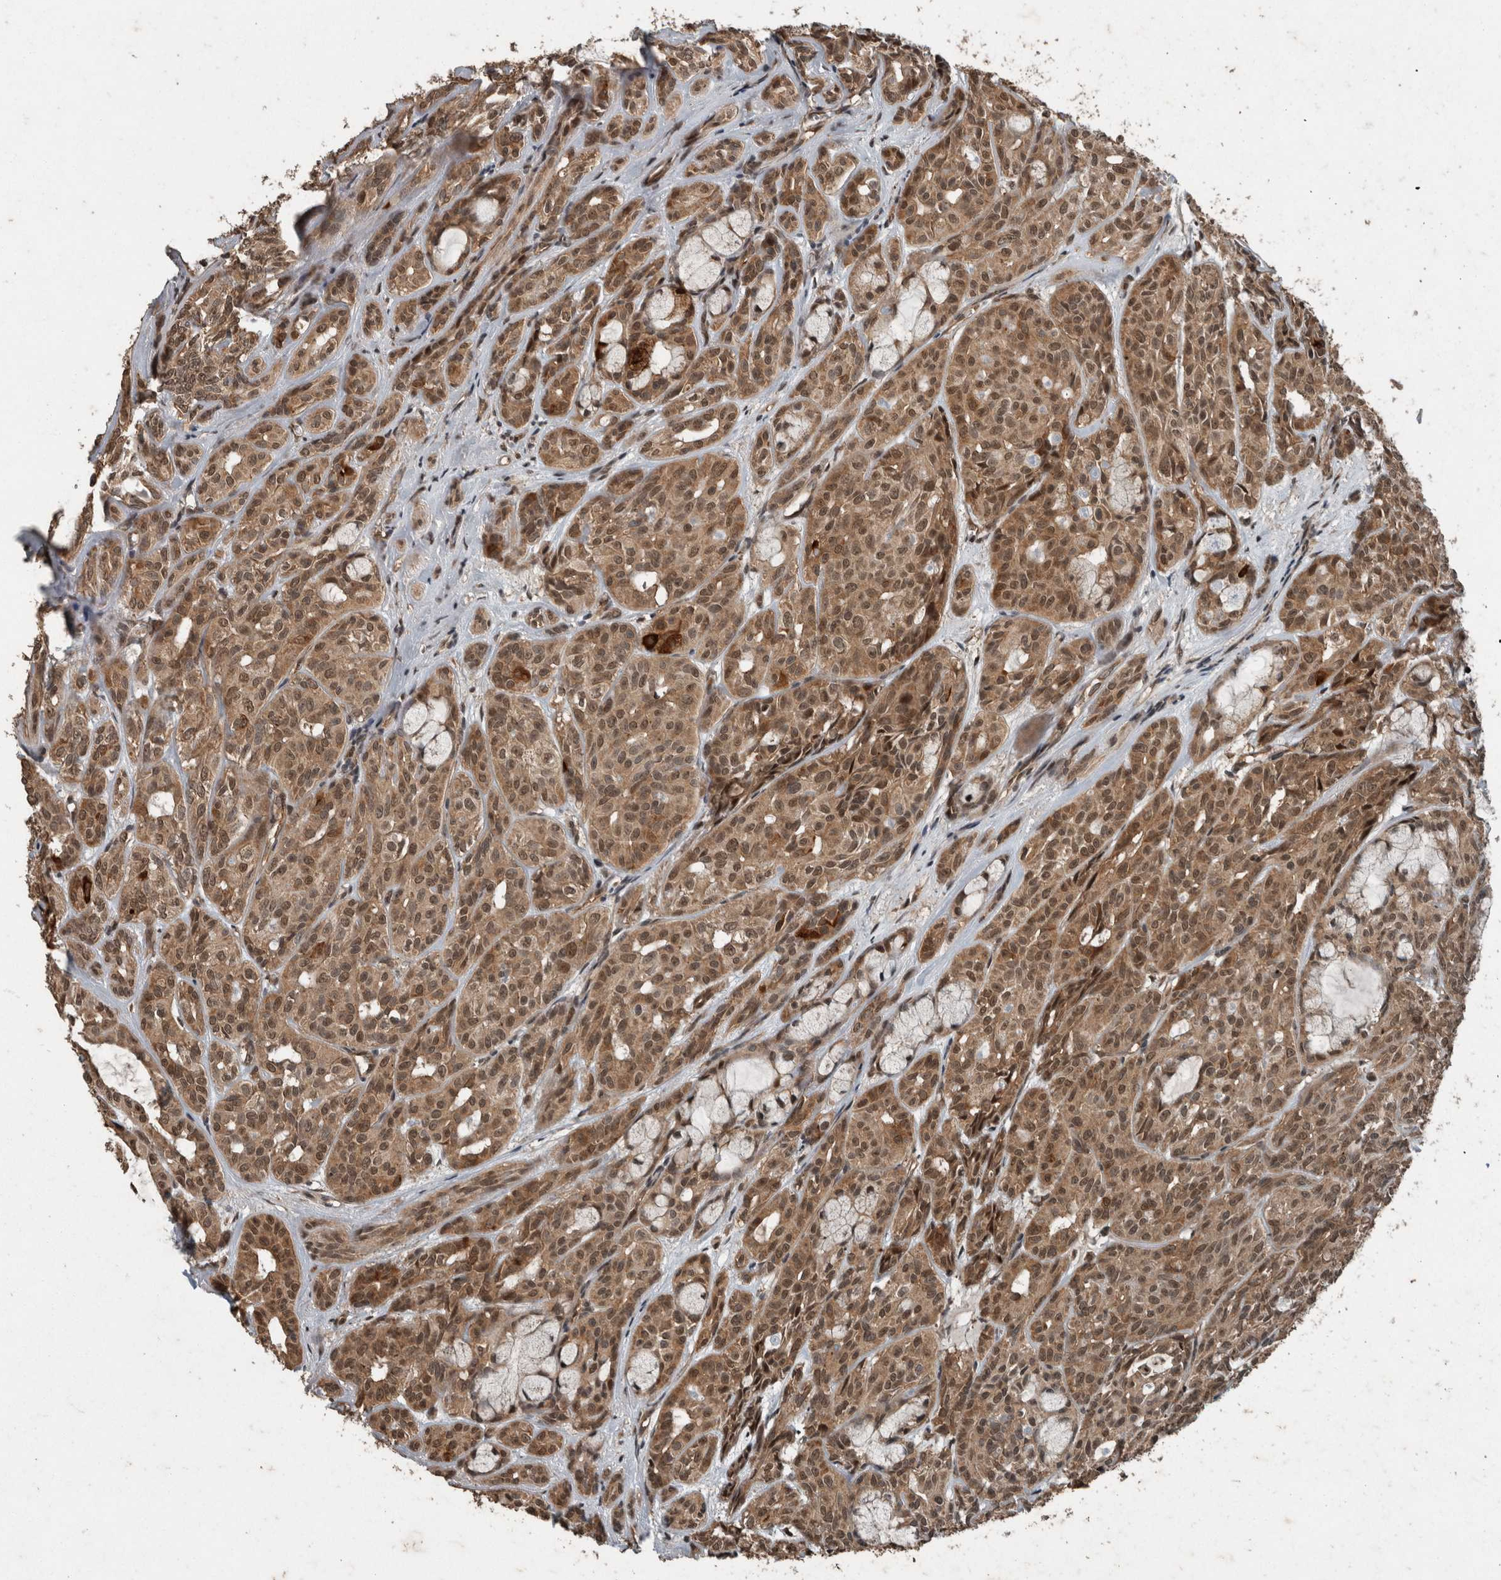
{"staining": {"intensity": "weak", "quantity": ">75%", "location": "cytoplasmic/membranous,nuclear"}, "tissue": "head and neck cancer", "cell_type": "Tumor cells", "image_type": "cancer", "snomed": [{"axis": "morphology", "description": "Adenocarcinoma, NOS"}, {"axis": "topography", "description": "Salivary gland, NOS"}, {"axis": "topography", "description": "Head-Neck"}], "caption": "Protein staining of head and neck adenocarcinoma tissue shows weak cytoplasmic/membranous and nuclear staining in approximately >75% of tumor cells.", "gene": "MYO1E", "patient": {"sex": "female", "age": 76}}